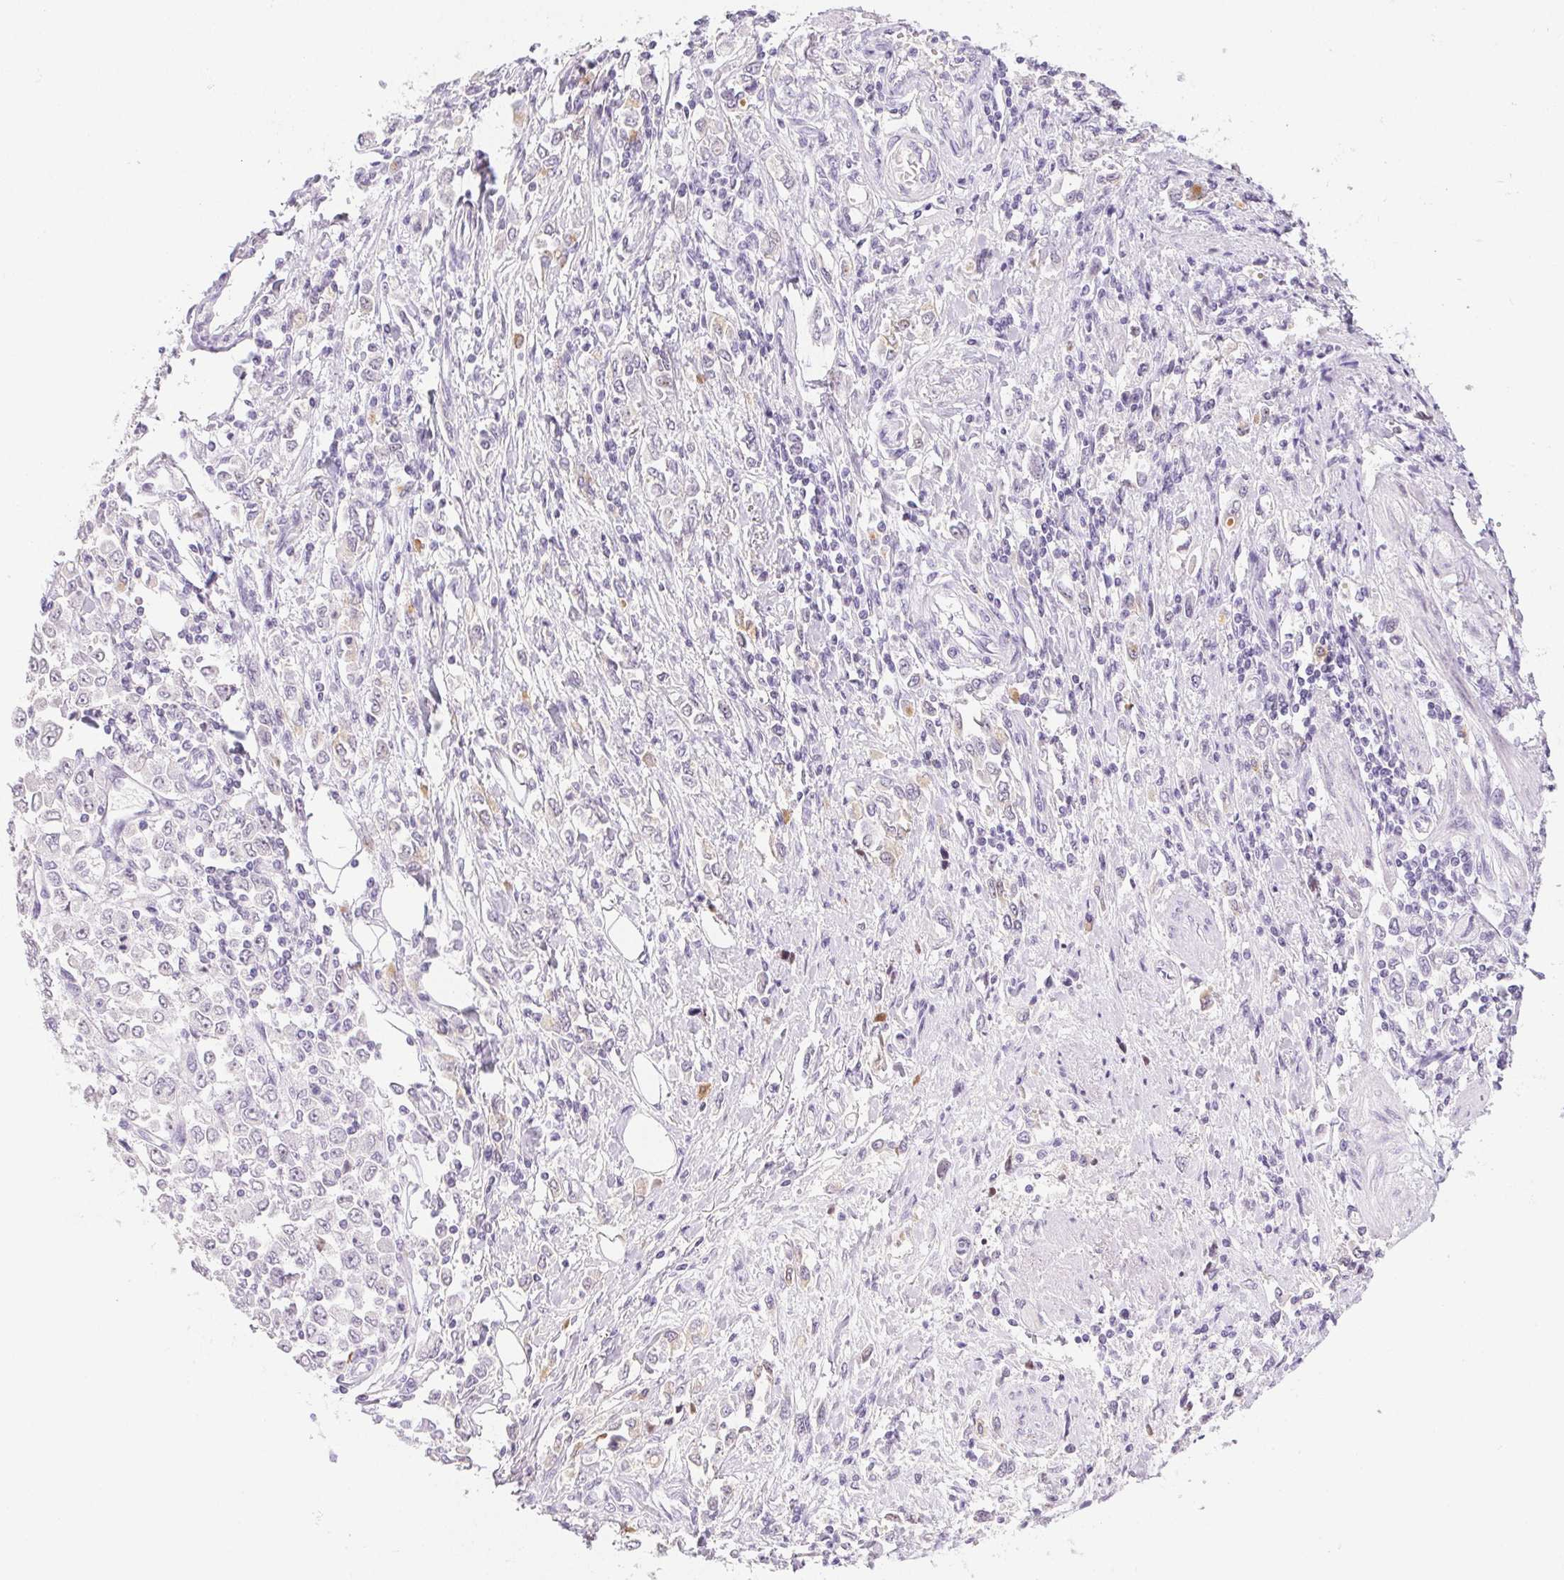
{"staining": {"intensity": "negative", "quantity": "none", "location": "none"}, "tissue": "stomach cancer", "cell_type": "Tumor cells", "image_type": "cancer", "snomed": [{"axis": "morphology", "description": "Adenocarcinoma, NOS"}, {"axis": "topography", "description": "Stomach, upper"}], "caption": "This is an immunohistochemistry (IHC) image of human stomach adenocarcinoma. There is no expression in tumor cells.", "gene": "ST8SIA3", "patient": {"sex": "male", "age": 70}}